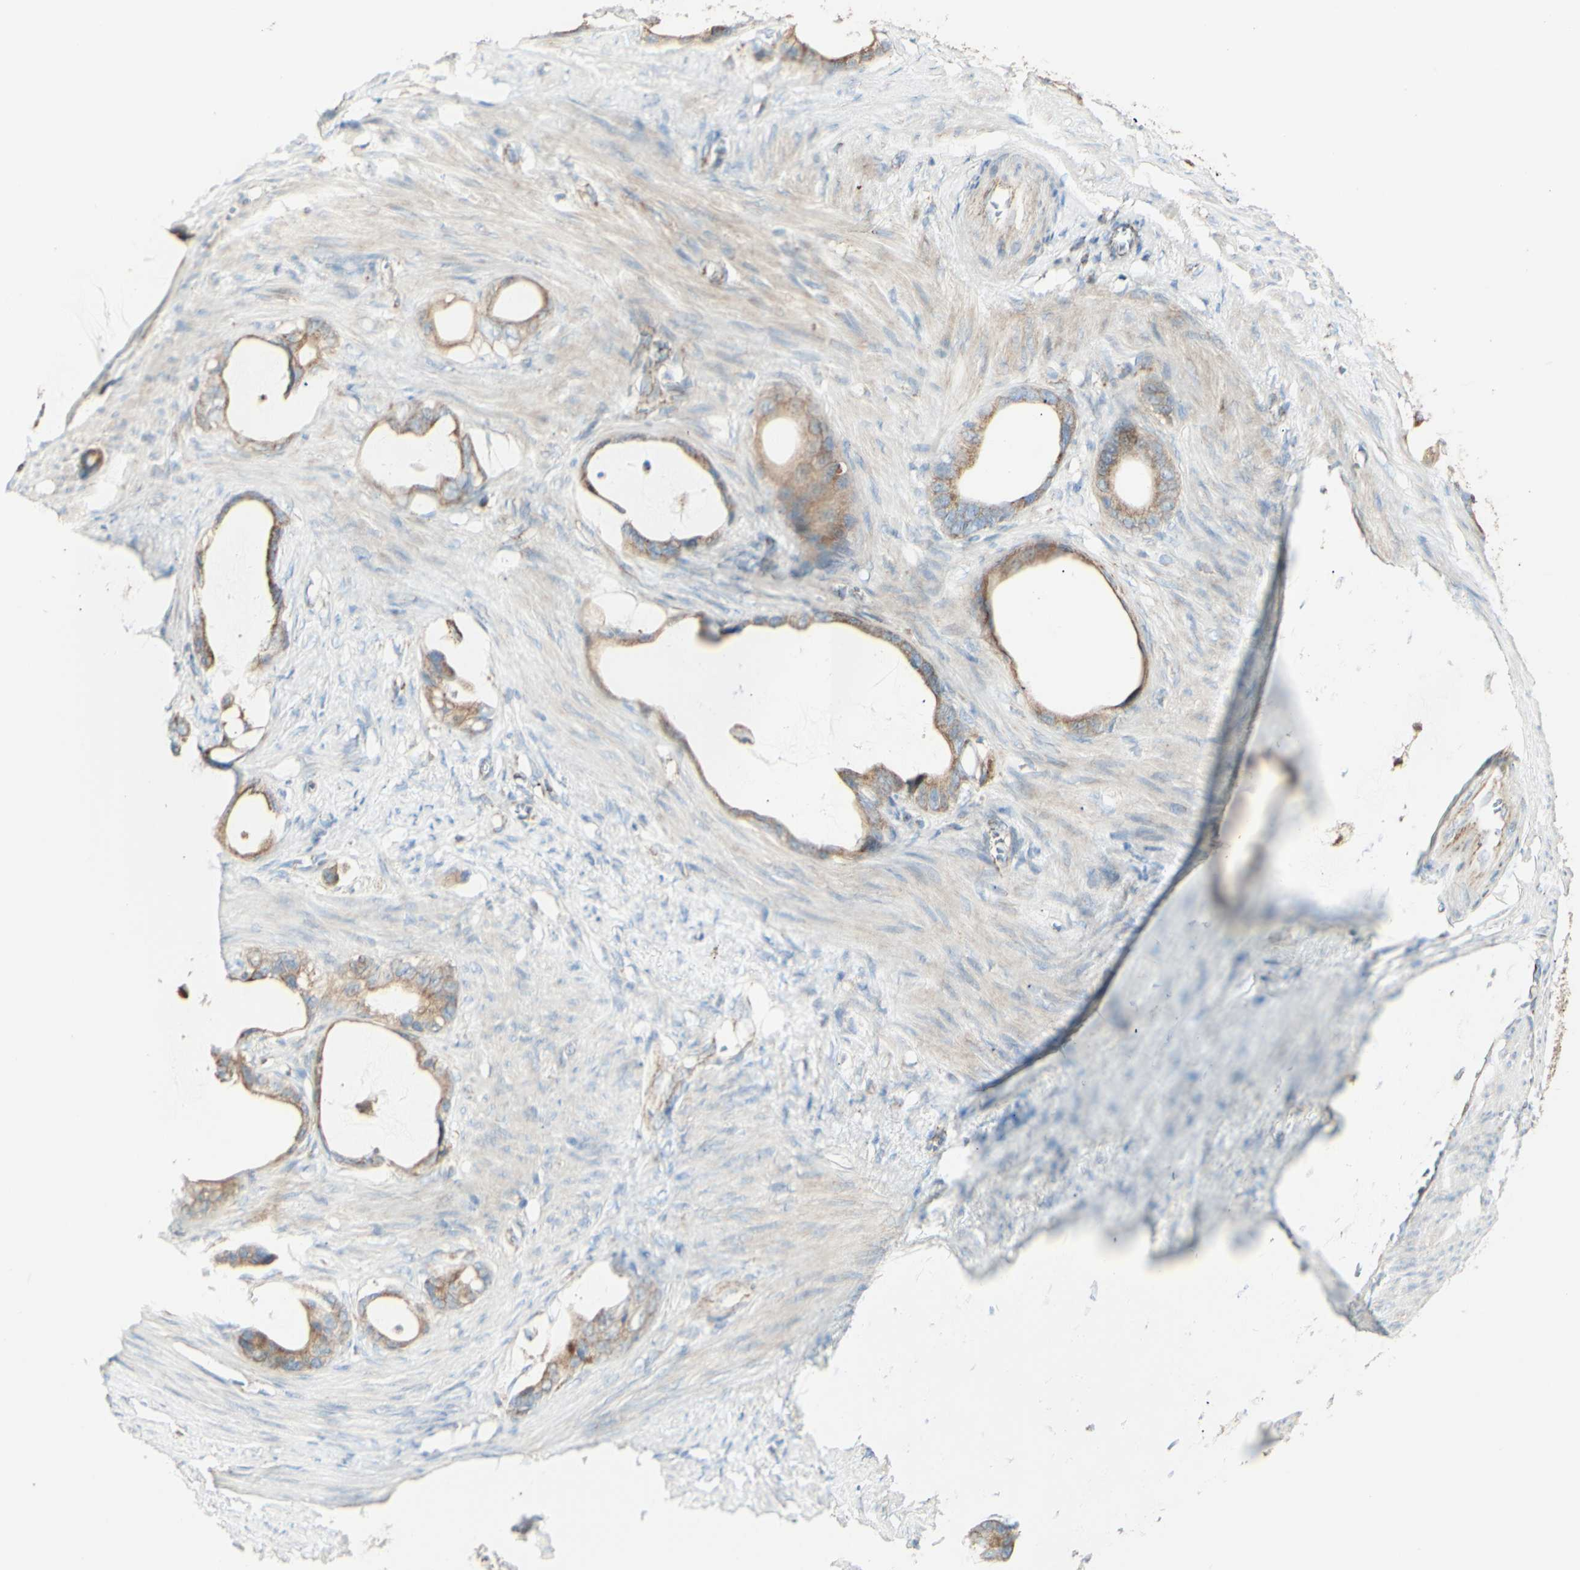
{"staining": {"intensity": "moderate", "quantity": ">75%", "location": "cytoplasmic/membranous"}, "tissue": "stomach cancer", "cell_type": "Tumor cells", "image_type": "cancer", "snomed": [{"axis": "morphology", "description": "Adenocarcinoma, NOS"}, {"axis": "topography", "description": "Stomach"}], "caption": "Protein staining of adenocarcinoma (stomach) tissue reveals moderate cytoplasmic/membranous positivity in about >75% of tumor cells.", "gene": "LETM1", "patient": {"sex": "female", "age": 75}}